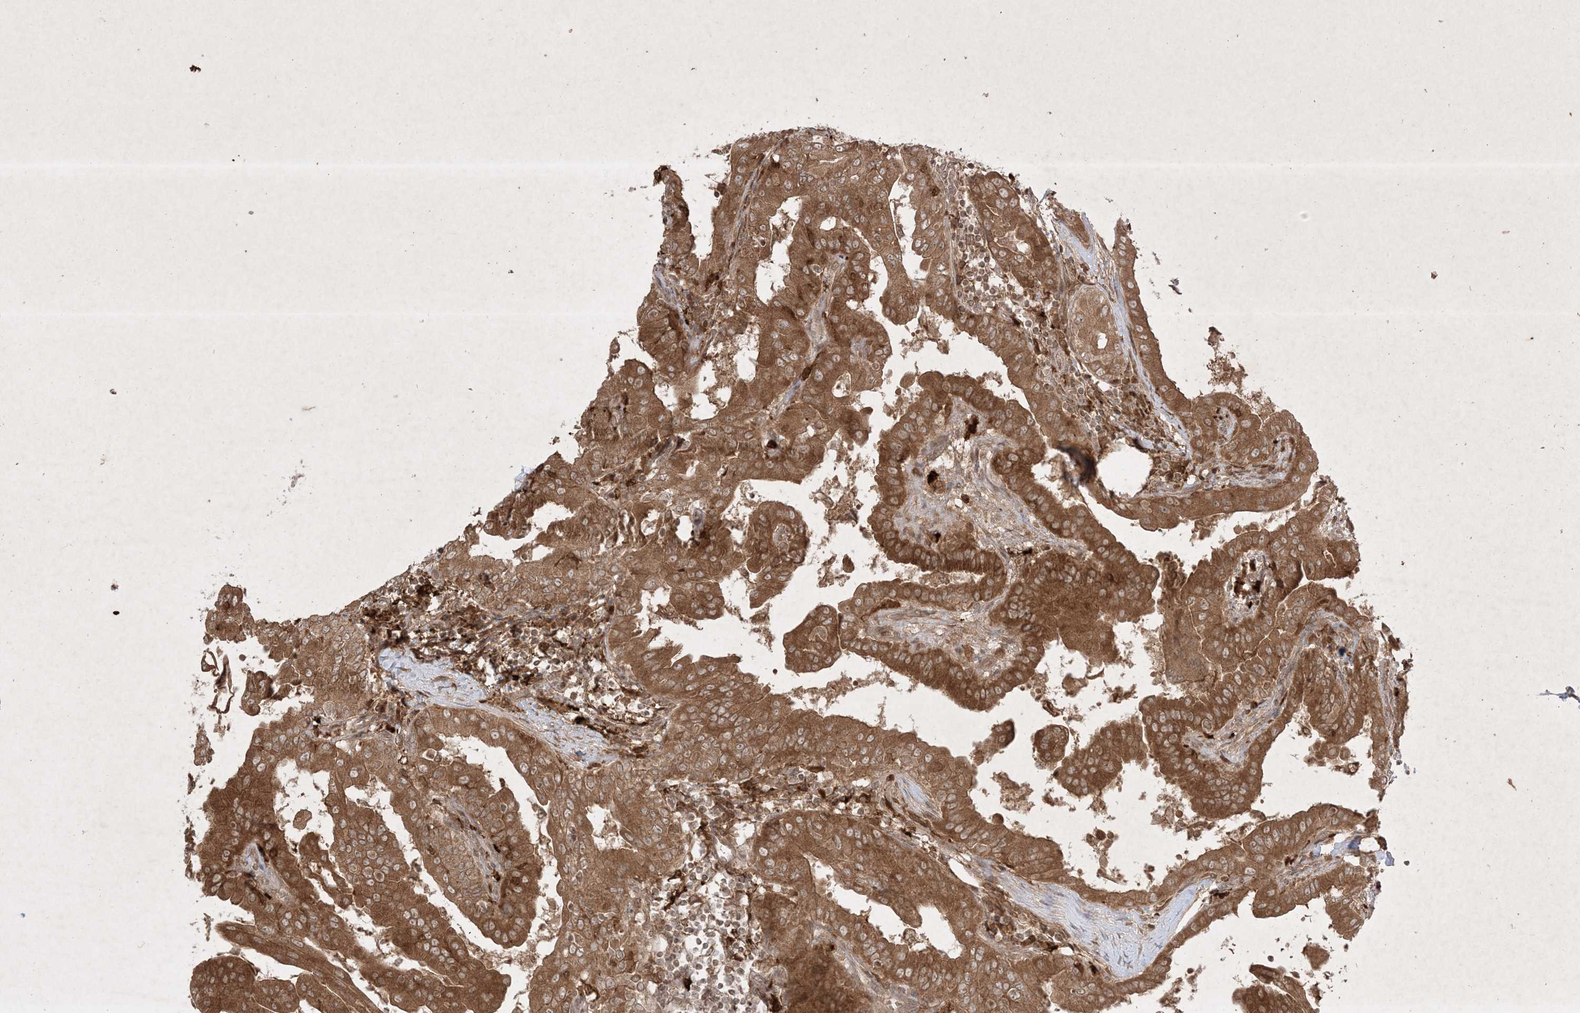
{"staining": {"intensity": "moderate", "quantity": ">75%", "location": "cytoplasmic/membranous"}, "tissue": "thyroid cancer", "cell_type": "Tumor cells", "image_type": "cancer", "snomed": [{"axis": "morphology", "description": "Papillary adenocarcinoma, NOS"}, {"axis": "topography", "description": "Thyroid gland"}], "caption": "Moderate cytoplasmic/membranous positivity is seen in approximately >75% of tumor cells in papillary adenocarcinoma (thyroid). Immunohistochemistry stains the protein in brown and the nuclei are stained blue.", "gene": "PTK6", "patient": {"sex": "male", "age": 33}}